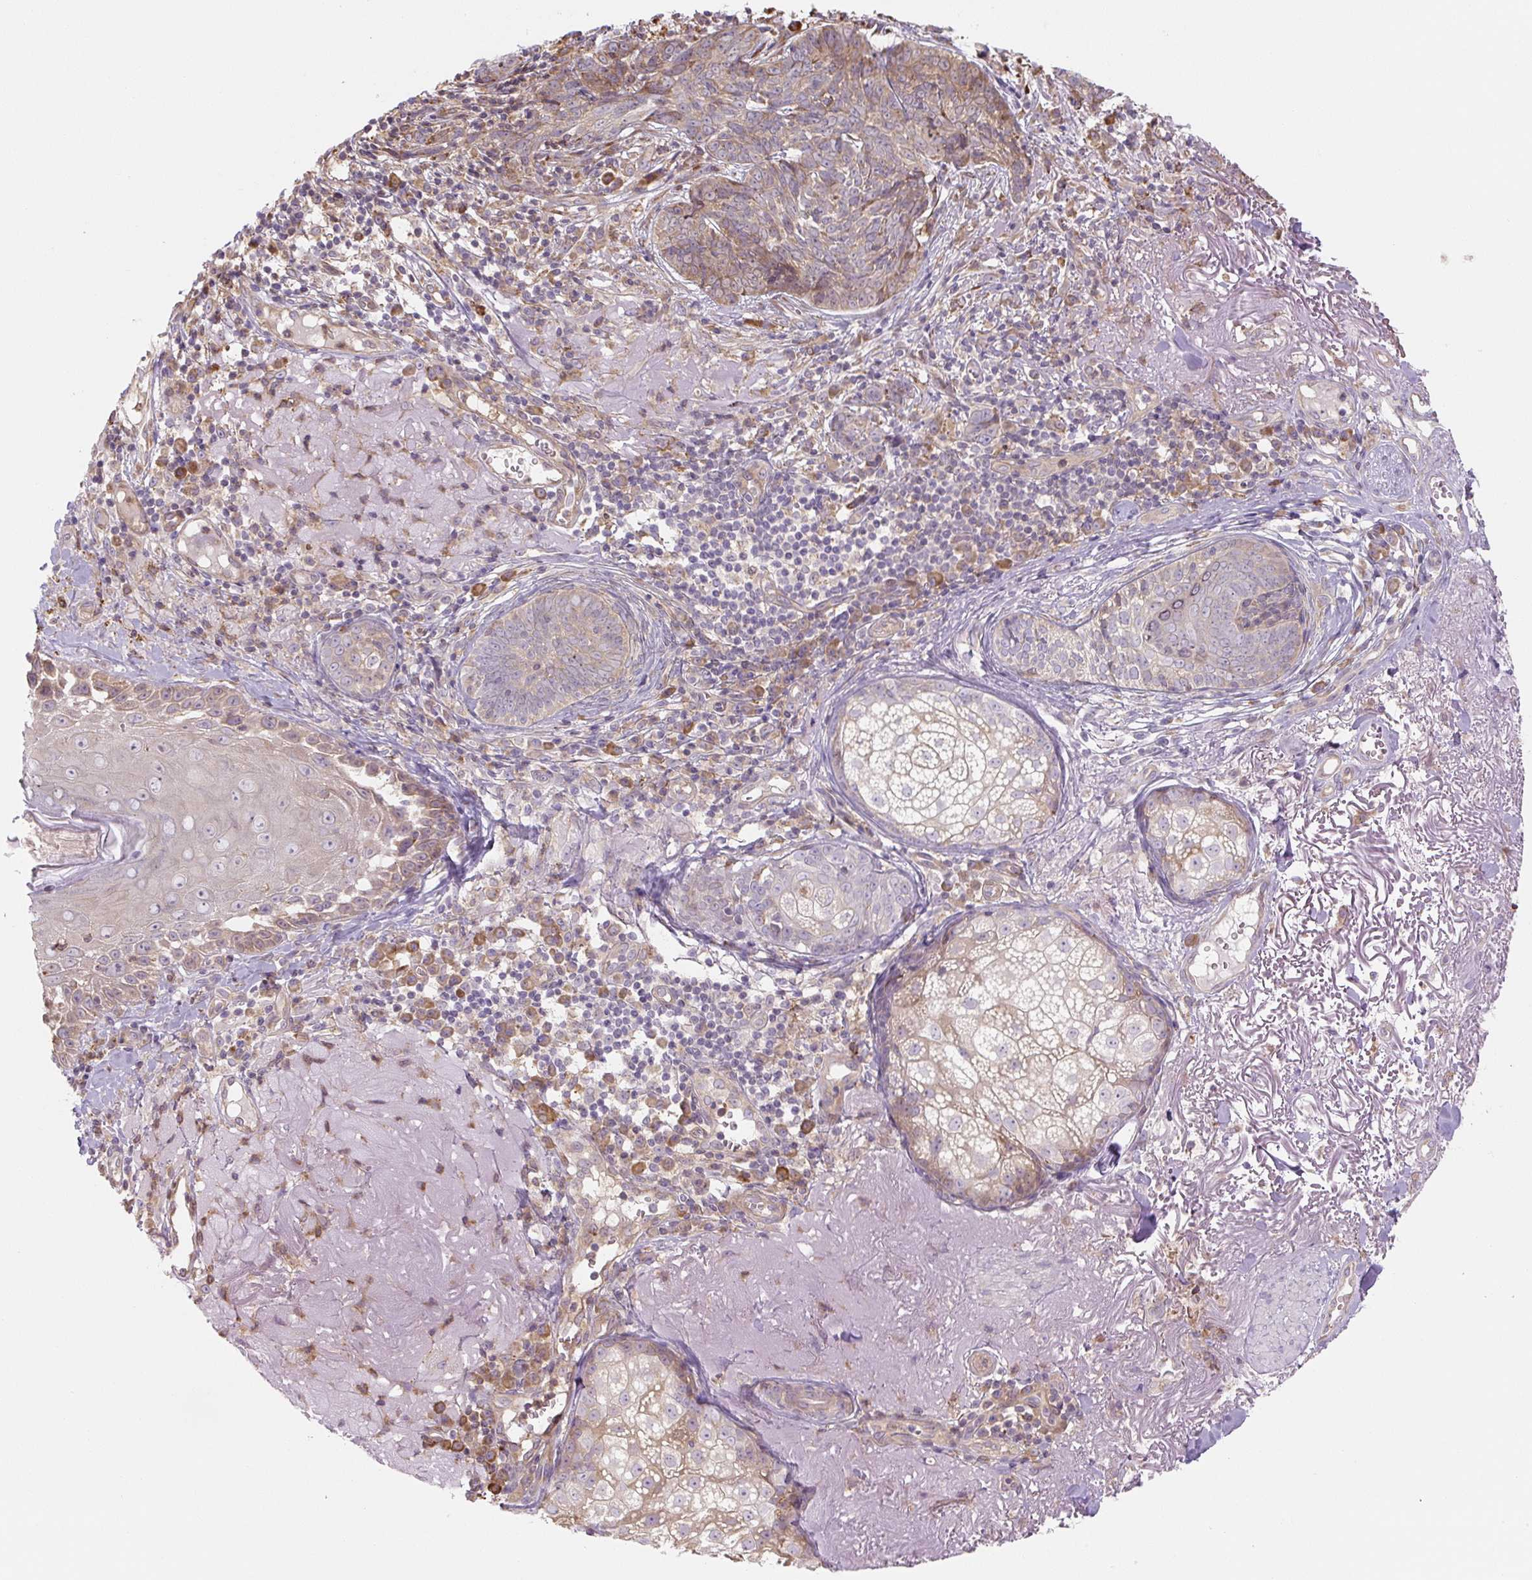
{"staining": {"intensity": "weak", "quantity": "<25%", "location": "cytoplasmic/membranous"}, "tissue": "skin cancer", "cell_type": "Tumor cells", "image_type": "cancer", "snomed": [{"axis": "morphology", "description": "Basal cell carcinoma"}, {"axis": "topography", "description": "Skin"}, {"axis": "topography", "description": "Skin of face"}], "caption": "The micrograph reveals no staining of tumor cells in basal cell carcinoma (skin). Brightfield microscopy of immunohistochemistry stained with DAB (brown) and hematoxylin (blue), captured at high magnification.", "gene": "RASA1", "patient": {"sex": "female", "age": 95}}